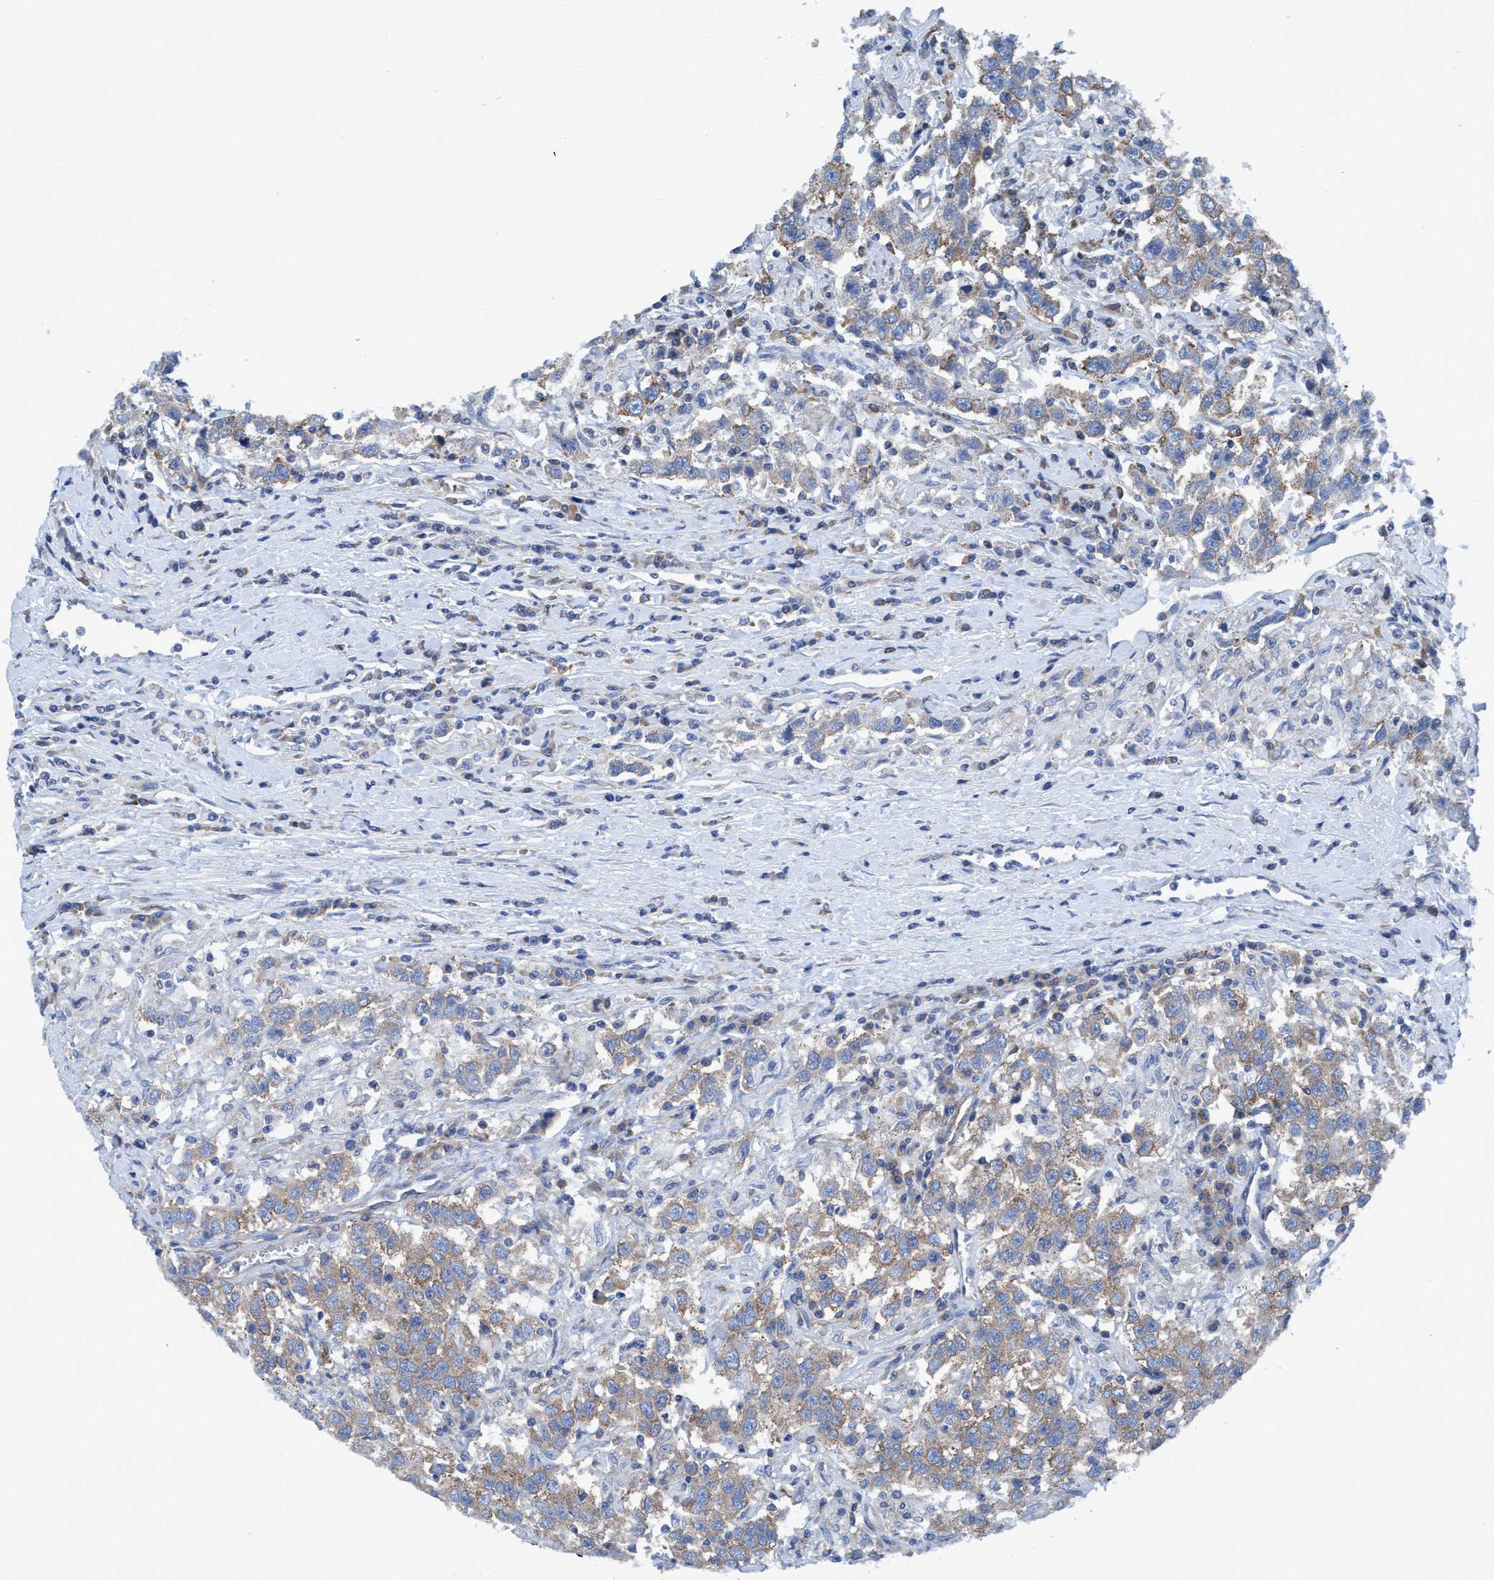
{"staining": {"intensity": "weak", "quantity": ">75%", "location": "cytoplasmic/membranous"}, "tissue": "testis cancer", "cell_type": "Tumor cells", "image_type": "cancer", "snomed": [{"axis": "morphology", "description": "Seminoma, NOS"}, {"axis": "topography", "description": "Testis"}], "caption": "A high-resolution photomicrograph shows immunohistochemistry staining of testis cancer (seminoma), which displays weak cytoplasmic/membranous expression in about >75% of tumor cells.", "gene": "NMT1", "patient": {"sex": "male", "age": 41}}